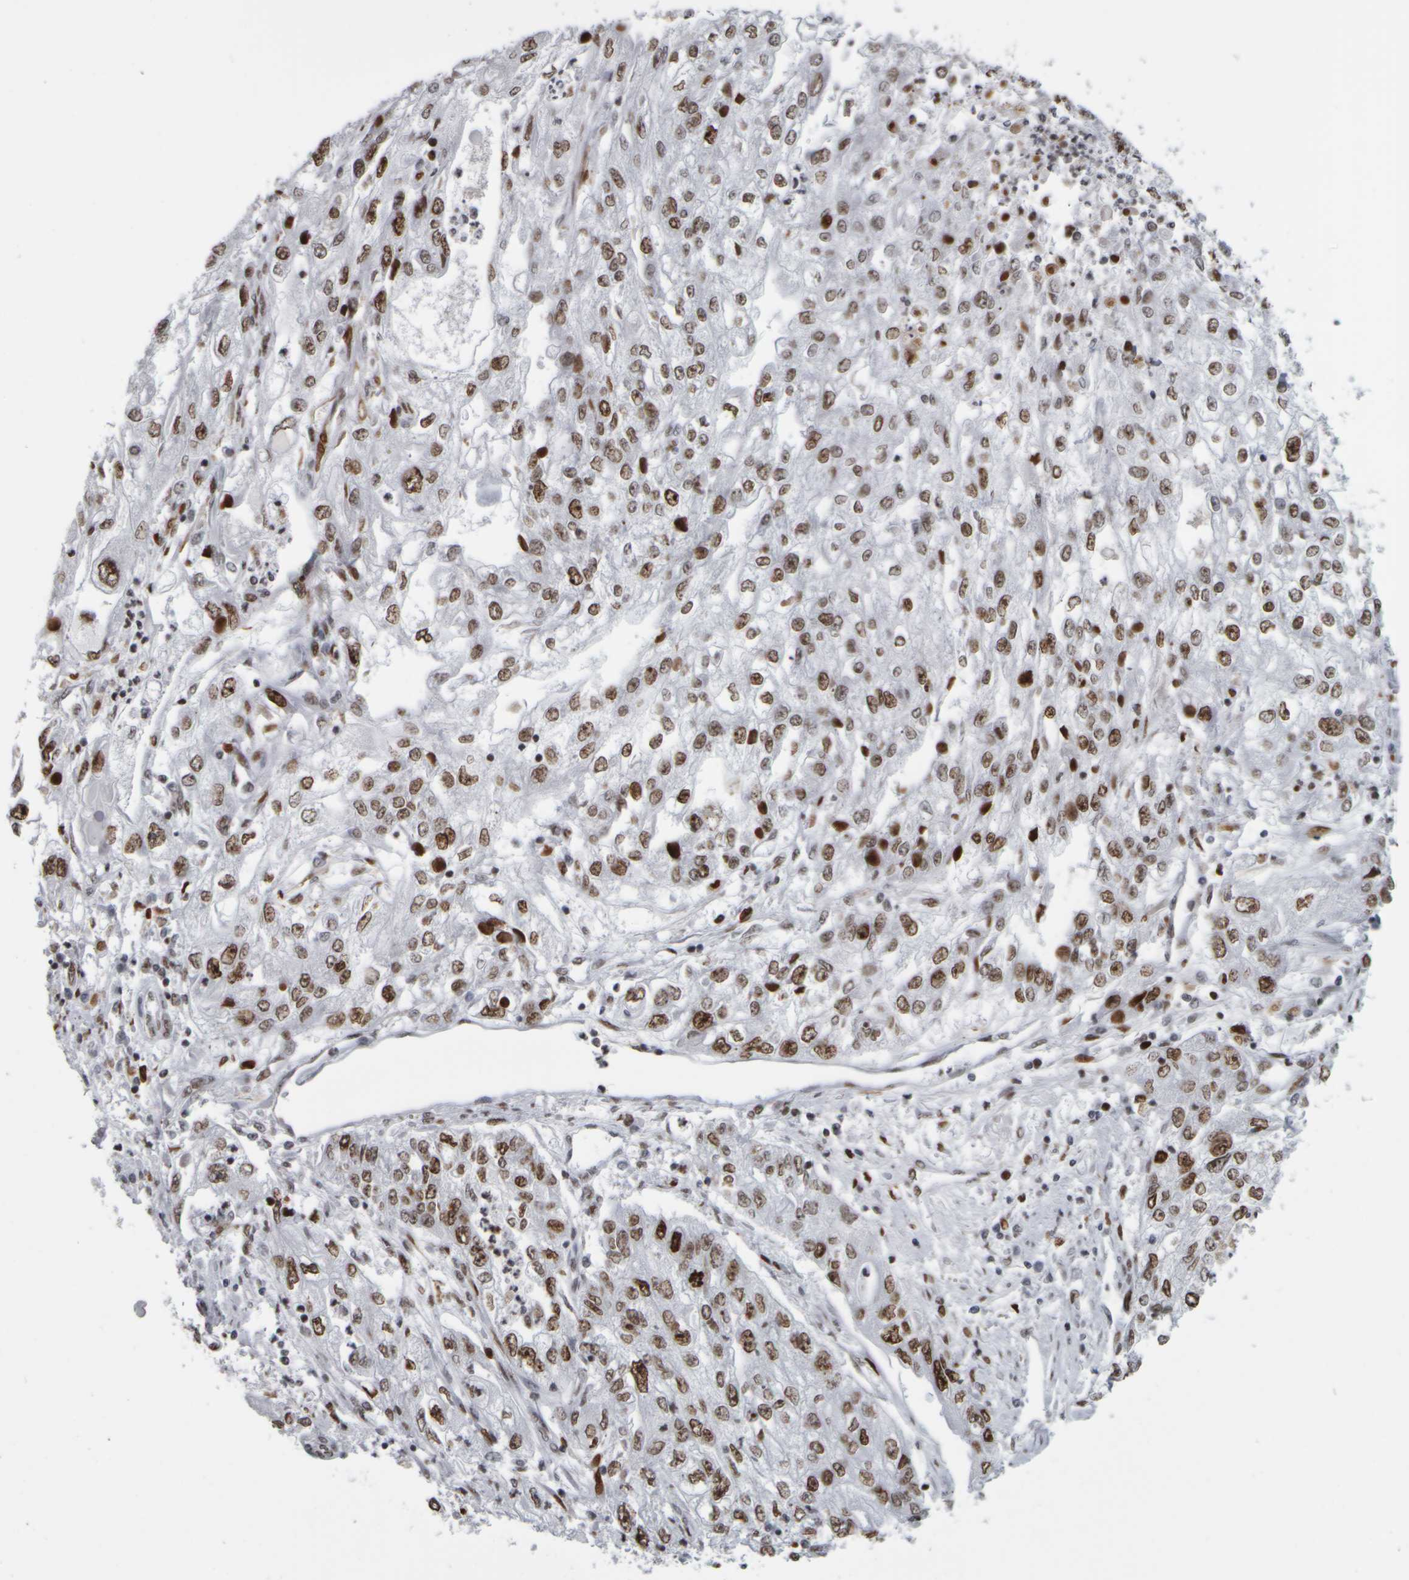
{"staining": {"intensity": "moderate", "quantity": ">75%", "location": "nuclear"}, "tissue": "endometrial cancer", "cell_type": "Tumor cells", "image_type": "cancer", "snomed": [{"axis": "morphology", "description": "Adenocarcinoma, NOS"}, {"axis": "topography", "description": "Endometrium"}], "caption": "Immunohistochemistry micrograph of neoplastic tissue: adenocarcinoma (endometrial) stained using immunohistochemistry displays medium levels of moderate protein expression localized specifically in the nuclear of tumor cells, appearing as a nuclear brown color.", "gene": "TOP2B", "patient": {"sex": "female", "age": 49}}